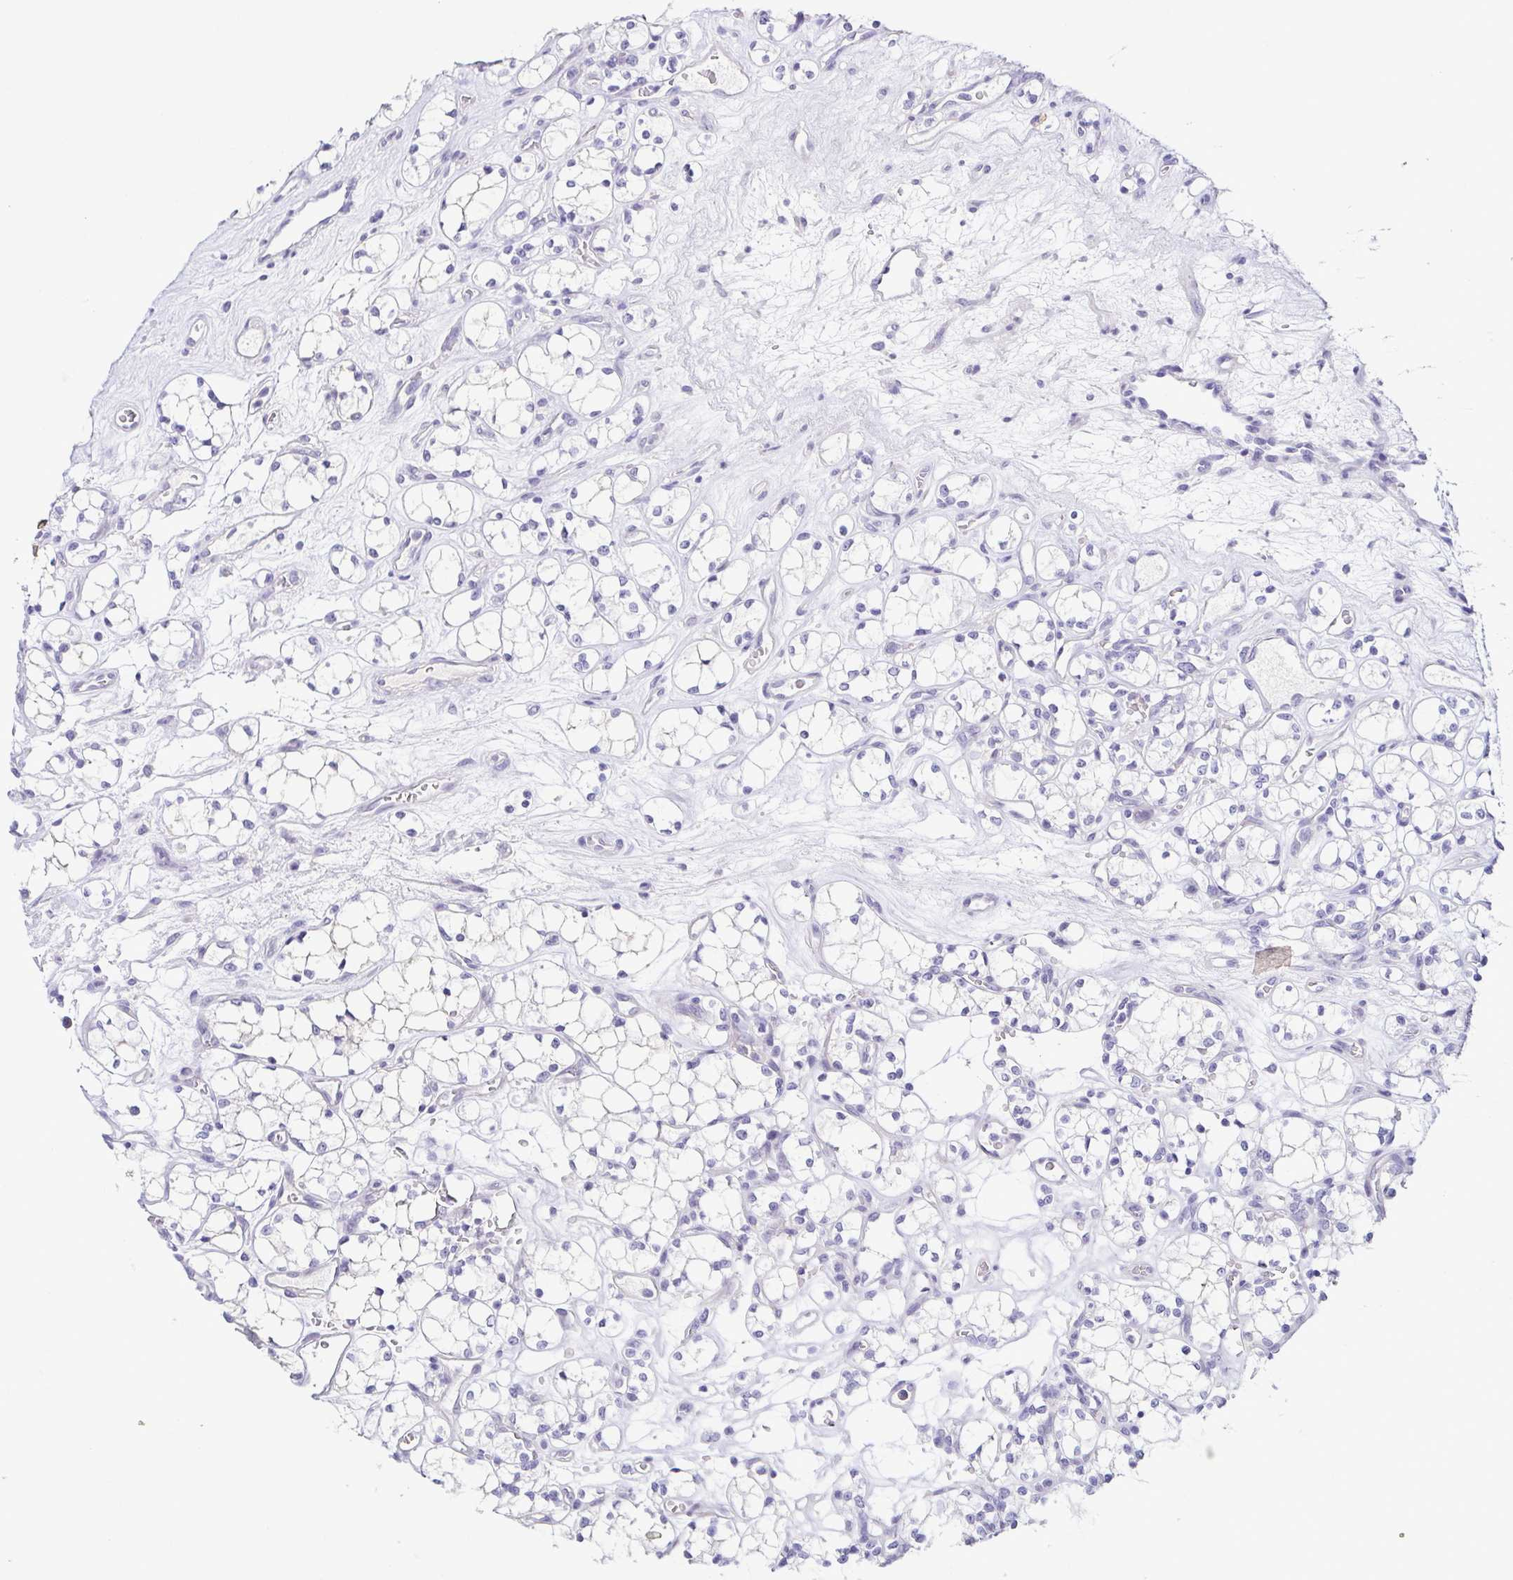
{"staining": {"intensity": "negative", "quantity": "none", "location": "none"}, "tissue": "renal cancer", "cell_type": "Tumor cells", "image_type": "cancer", "snomed": [{"axis": "morphology", "description": "Adenocarcinoma, NOS"}, {"axis": "topography", "description": "Kidney"}], "caption": "The histopathology image displays no staining of tumor cells in renal cancer (adenocarcinoma). The staining was performed using DAB (3,3'-diaminobenzidine) to visualize the protein expression in brown, while the nuclei were stained in blue with hematoxylin (Magnification: 20x).", "gene": "TERT", "patient": {"sex": "female", "age": 69}}